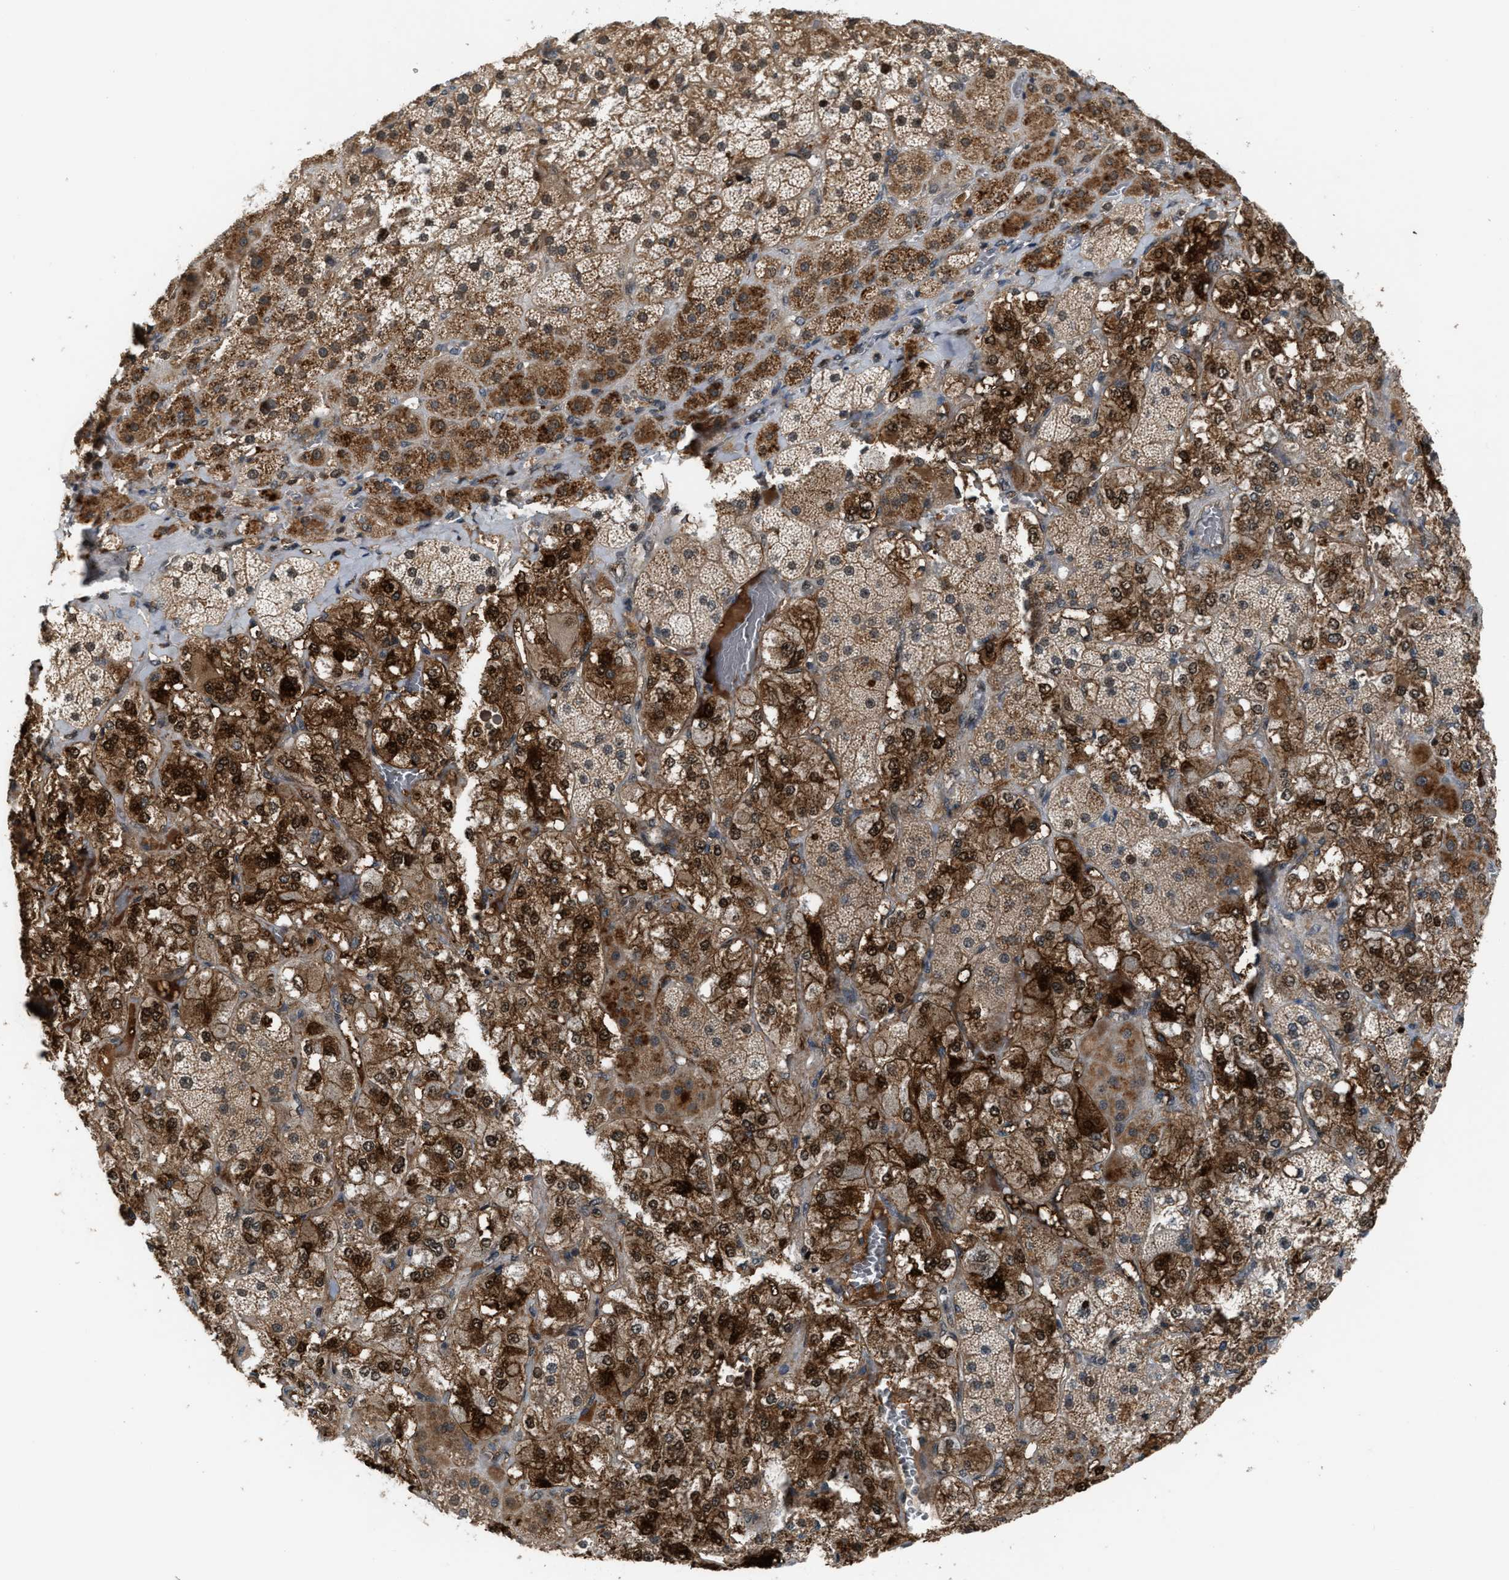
{"staining": {"intensity": "strong", "quantity": ">75%", "location": "cytoplasmic/membranous,nuclear"}, "tissue": "adrenal gland", "cell_type": "Glandular cells", "image_type": "normal", "snomed": [{"axis": "morphology", "description": "Normal tissue, NOS"}, {"axis": "topography", "description": "Adrenal gland"}], "caption": "A micrograph showing strong cytoplasmic/membranous,nuclear staining in approximately >75% of glandular cells in benign adrenal gland, as visualized by brown immunohistochemical staining.", "gene": "RFFL", "patient": {"sex": "male", "age": 57}}